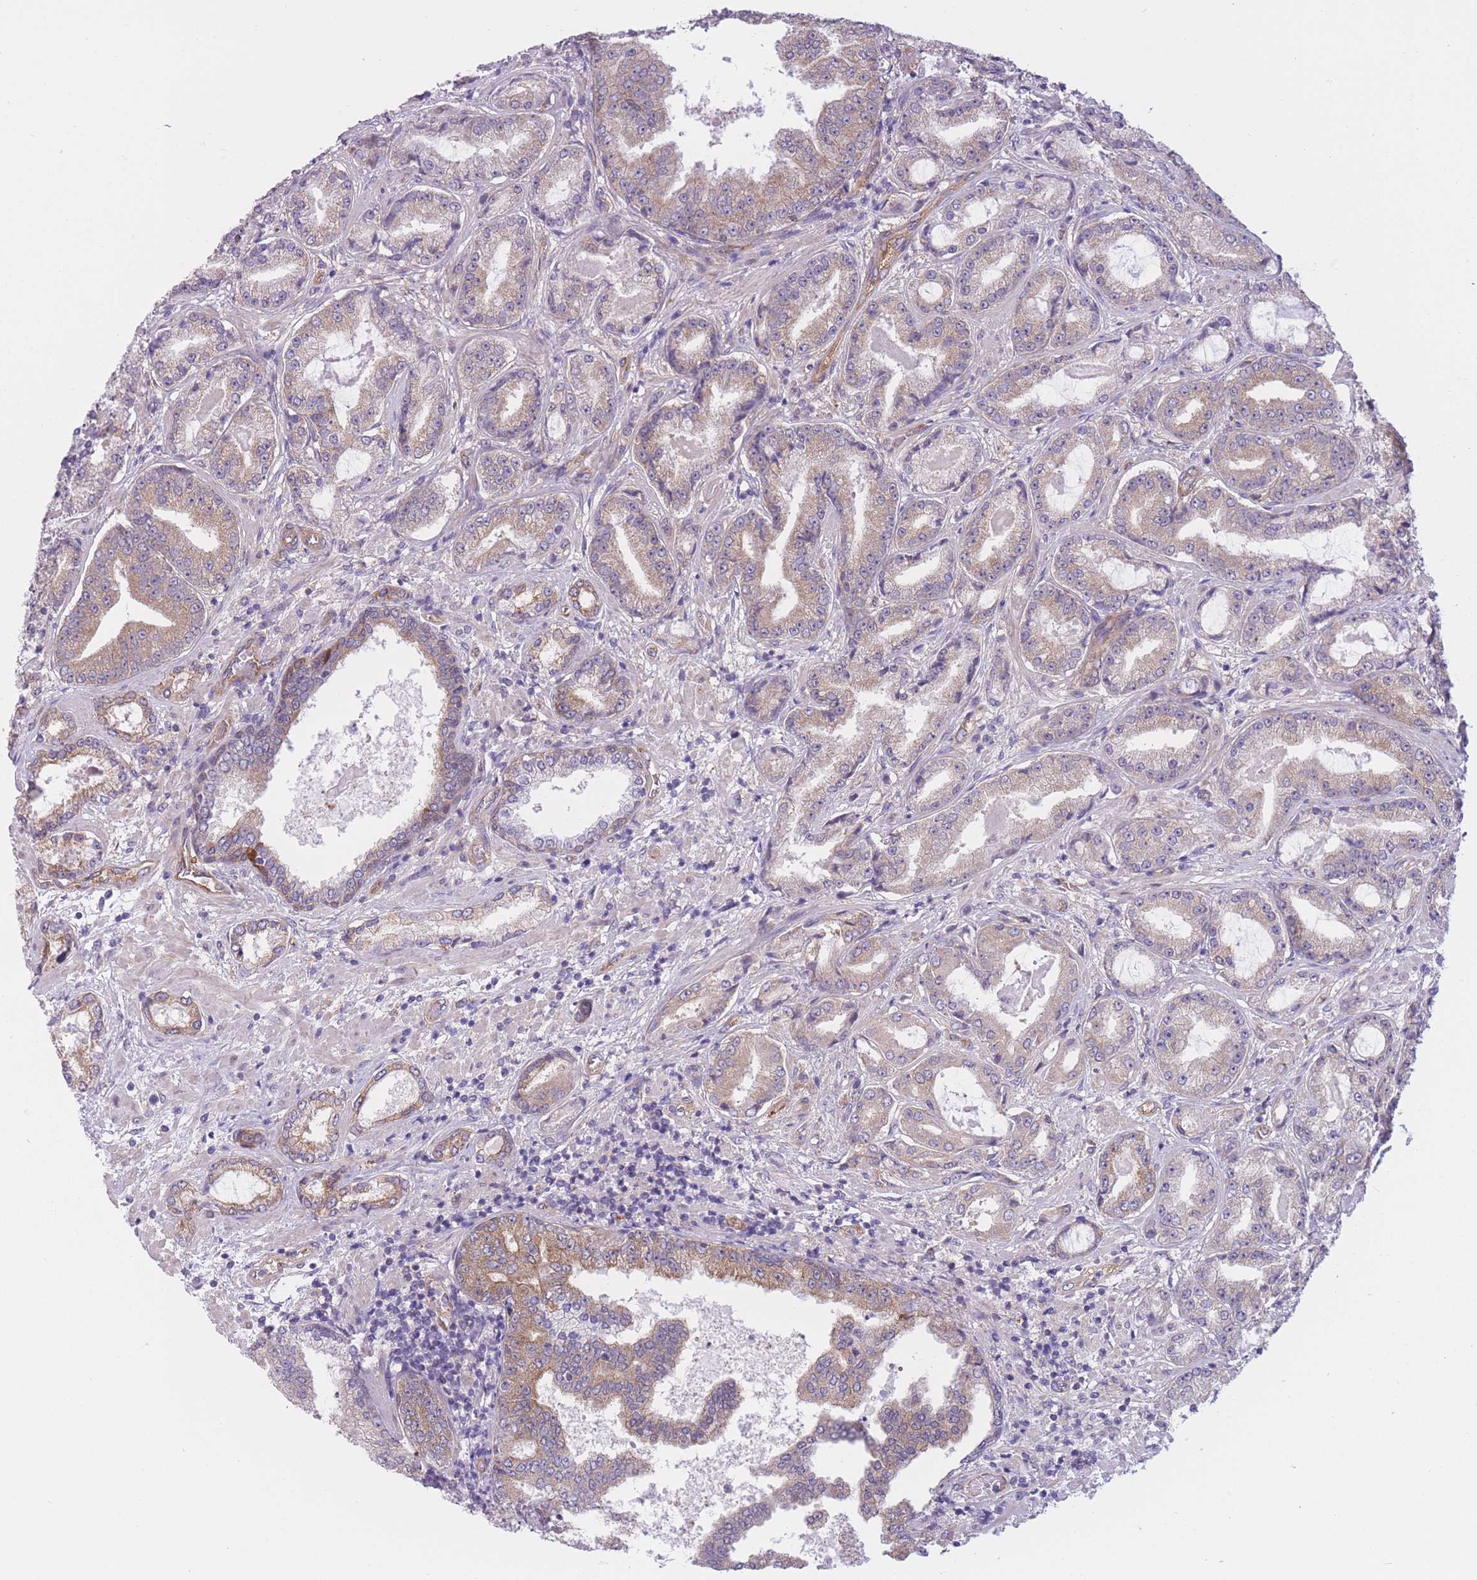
{"staining": {"intensity": "weak", "quantity": "25%-75%", "location": "cytoplasmic/membranous"}, "tissue": "prostate cancer", "cell_type": "Tumor cells", "image_type": "cancer", "snomed": [{"axis": "morphology", "description": "Adenocarcinoma, High grade"}, {"axis": "topography", "description": "Prostate"}], "caption": "A histopathology image of human high-grade adenocarcinoma (prostate) stained for a protein shows weak cytoplasmic/membranous brown staining in tumor cells.", "gene": "SERPINB3", "patient": {"sex": "male", "age": 68}}